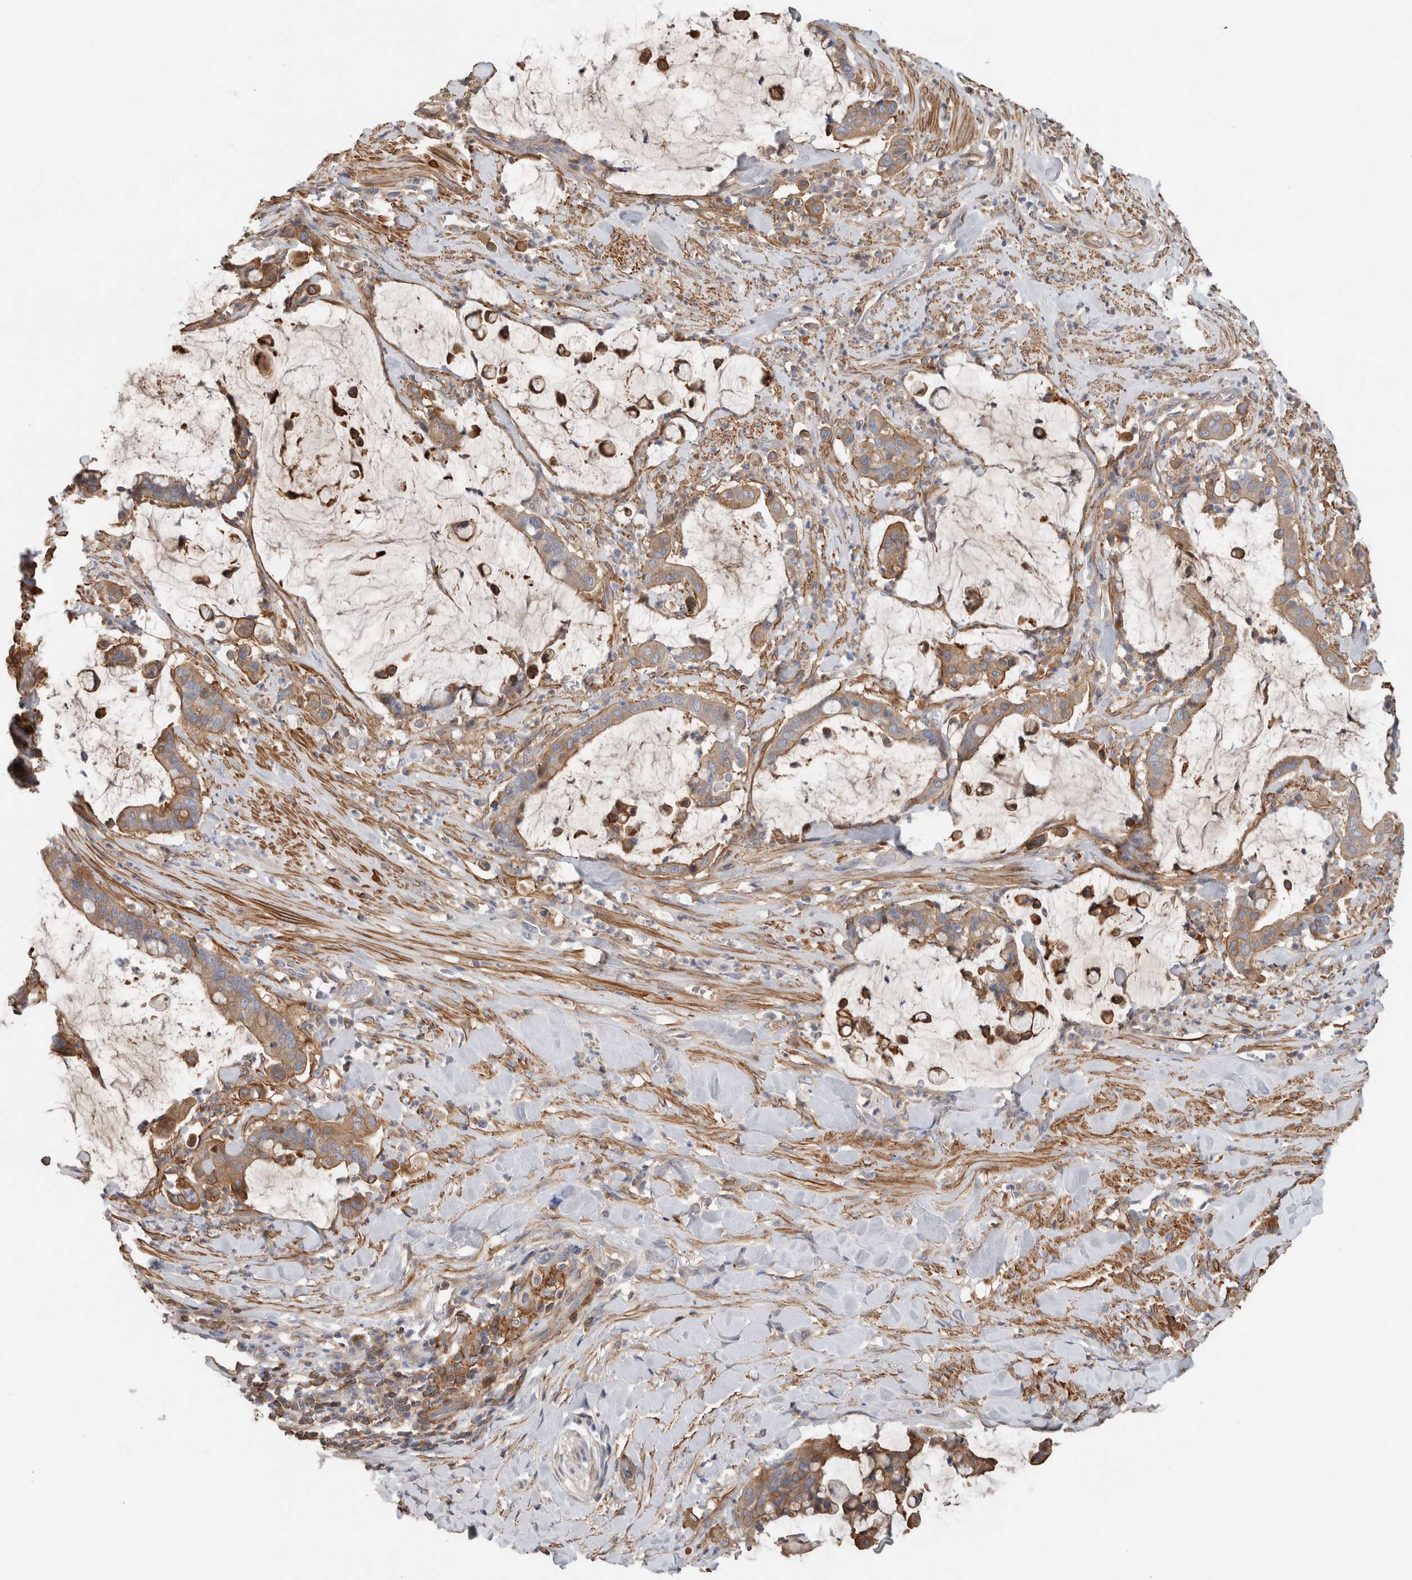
{"staining": {"intensity": "moderate", "quantity": ">75%", "location": "cytoplasmic/membranous"}, "tissue": "pancreatic cancer", "cell_type": "Tumor cells", "image_type": "cancer", "snomed": [{"axis": "morphology", "description": "Adenocarcinoma, NOS"}, {"axis": "topography", "description": "Pancreas"}], "caption": "A high-resolution histopathology image shows immunohistochemistry staining of pancreatic cancer, which exhibits moderate cytoplasmic/membranous positivity in about >75% of tumor cells. Immunohistochemistry stains the protein in brown and the nuclei are stained blue.", "gene": "CFI", "patient": {"sex": "male", "age": 41}}